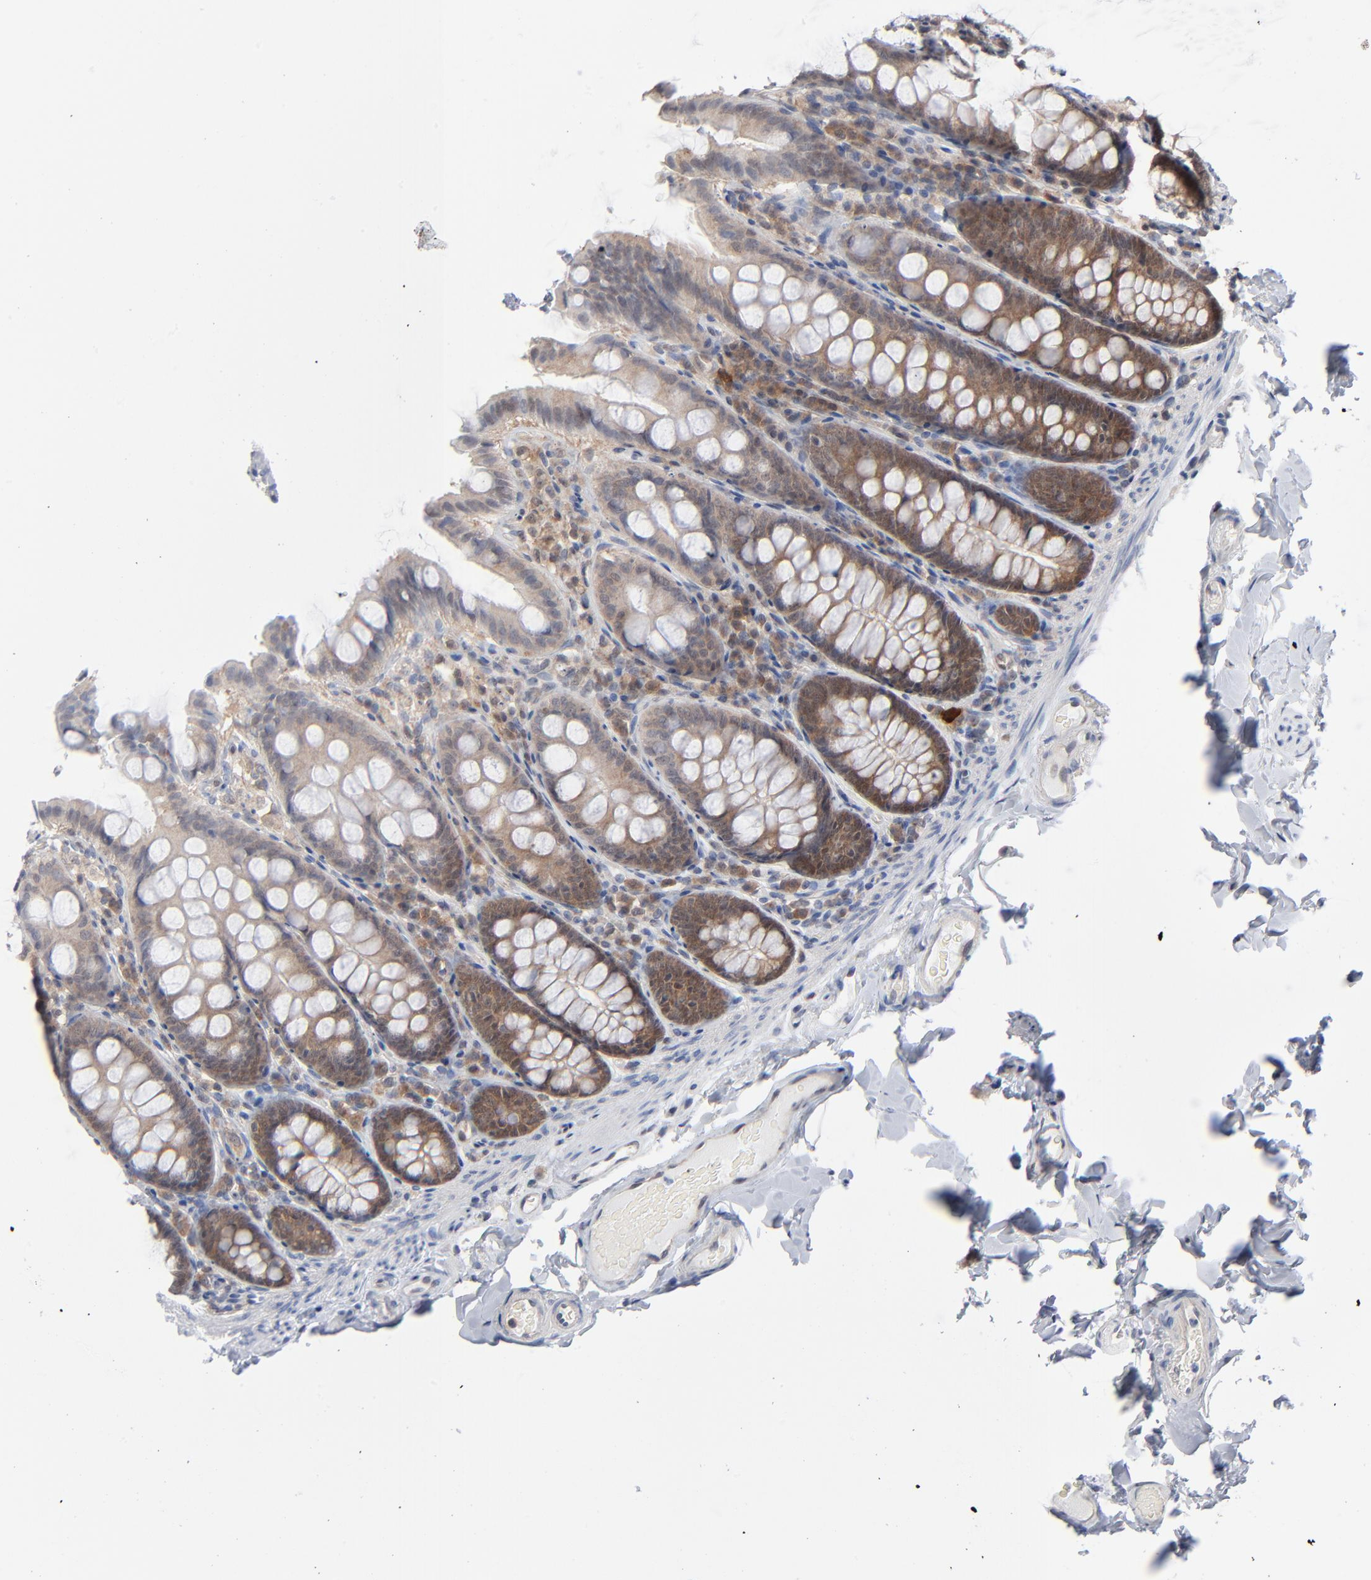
{"staining": {"intensity": "weak", "quantity": "<25%", "location": "cytoplasmic/membranous"}, "tissue": "colon", "cell_type": "Endothelial cells", "image_type": "normal", "snomed": [{"axis": "morphology", "description": "Normal tissue, NOS"}, {"axis": "topography", "description": "Colon"}], "caption": "The micrograph reveals no staining of endothelial cells in normal colon.", "gene": "RPS6KB1", "patient": {"sex": "female", "age": 61}}